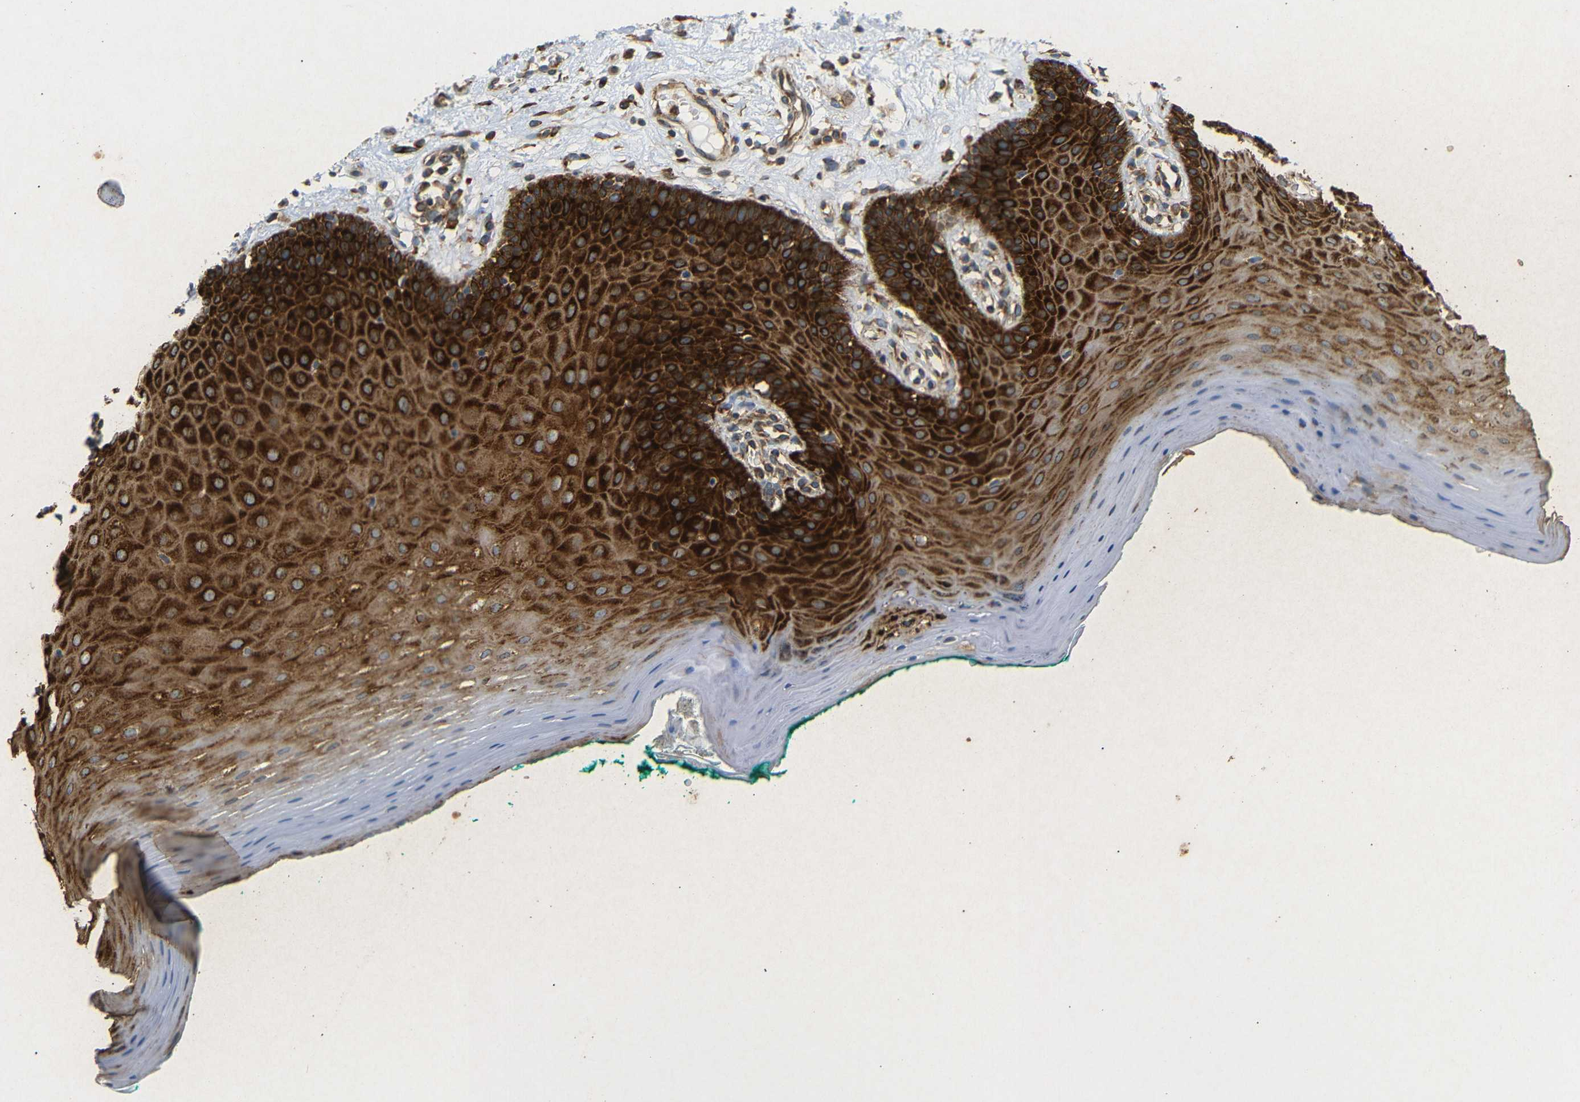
{"staining": {"intensity": "strong", "quantity": ">75%", "location": "cytoplasmic/membranous"}, "tissue": "oral mucosa", "cell_type": "Squamous epithelial cells", "image_type": "normal", "snomed": [{"axis": "morphology", "description": "Normal tissue, NOS"}, {"axis": "topography", "description": "Skeletal muscle"}, {"axis": "topography", "description": "Oral tissue"}], "caption": "Normal oral mucosa displays strong cytoplasmic/membranous positivity in about >75% of squamous epithelial cells, visualized by immunohistochemistry.", "gene": "BTF3", "patient": {"sex": "male", "age": 58}}